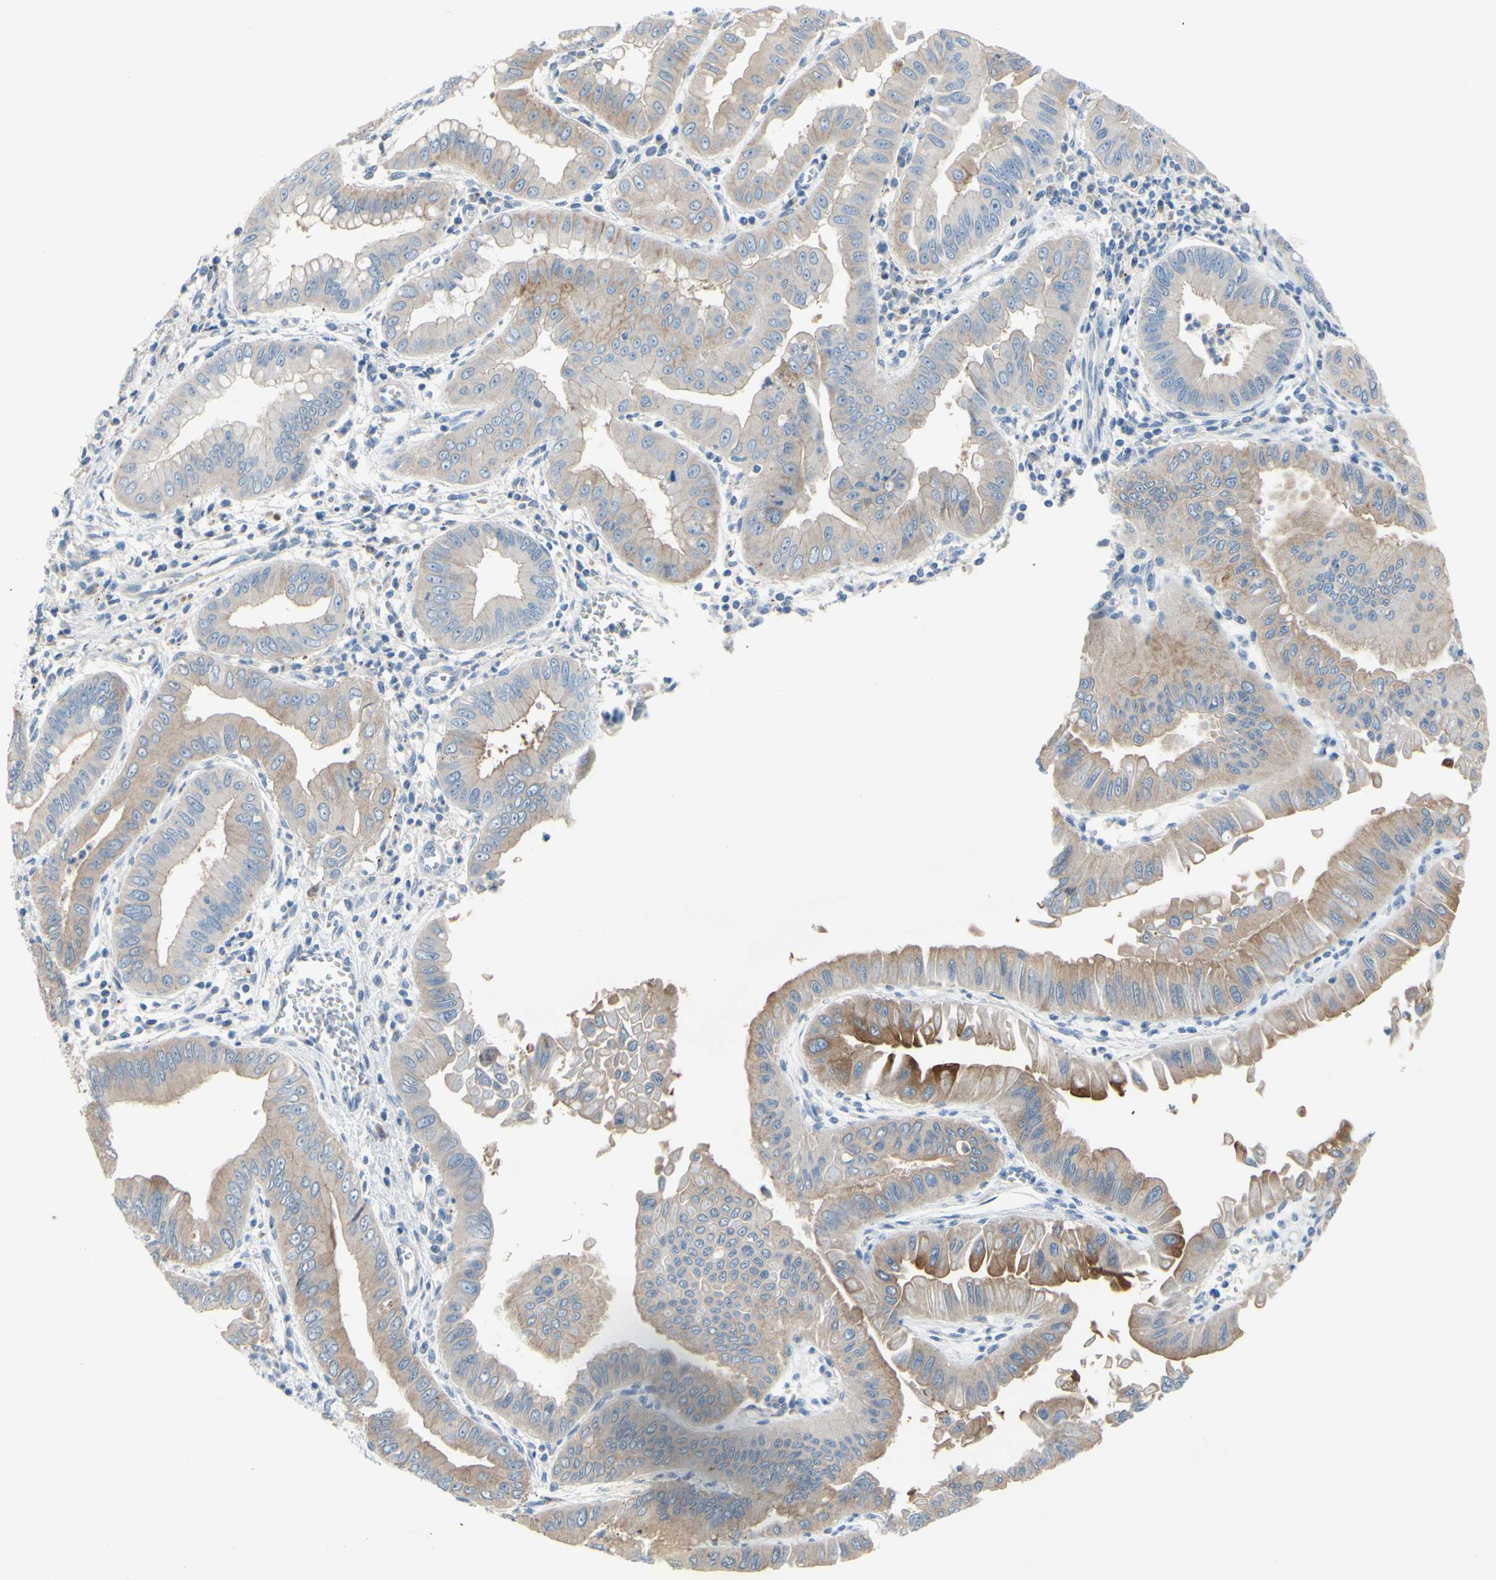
{"staining": {"intensity": "moderate", "quantity": ">75%", "location": "cytoplasmic/membranous"}, "tissue": "pancreatic cancer", "cell_type": "Tumor cells", "image_type": "cancer", "snomed": [{"axis": "morphology", "description": "Normal tissue, NOS"}, {"axis": "topography", "description": "Lymph node"}], "caption": "This histopathology image demonstrates immunohistochemistry (IHC) staining of pancreatic cancer, with medium moderate cytoplasmic/membranous staining in about >75% of tumor cells.", "gene": "TMEM59L", "patient": {"sex": "male", "age": 50}}